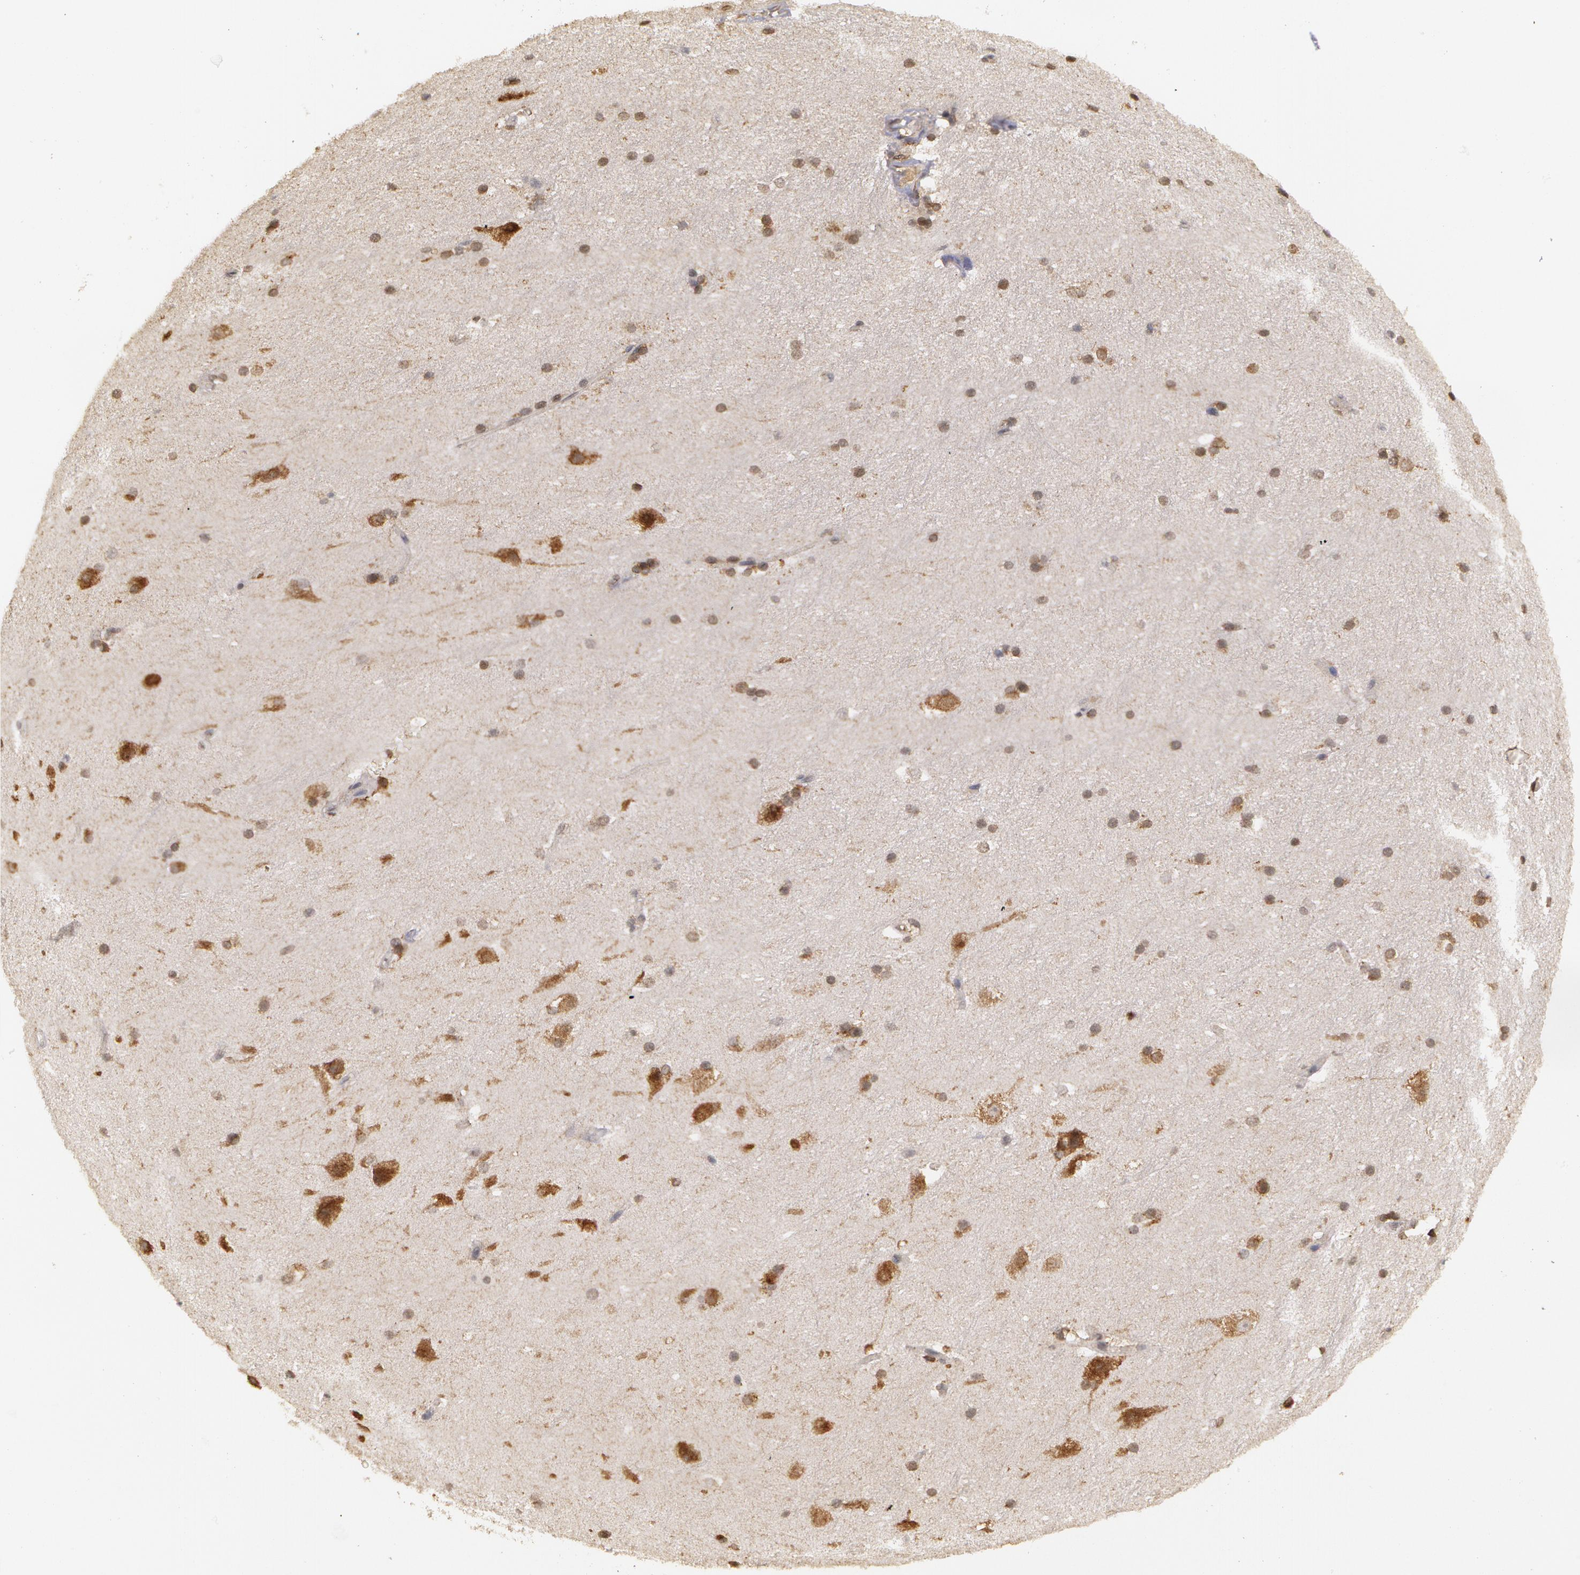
{"staining": {"intensity": "negative", "quantity": "none", "location": "none"}, "tissue": "cerebral cortex", "cell_type": "Endothelial cells", "image_type": "normal", "snomed": [{"axis": "morphology", "description": "Normal tissue, NOS"}, {"axis": "topography", "description": "Cerebral cortex"}, {"axis": "topography", "description": "Hippocampus"}], "caption": "This is a image of IHC staining of normal cerebral cortex, which shows no expression in endothelial cells.", "gene": "GLIS1", "patient": {"sex": "female", "age": 19}}